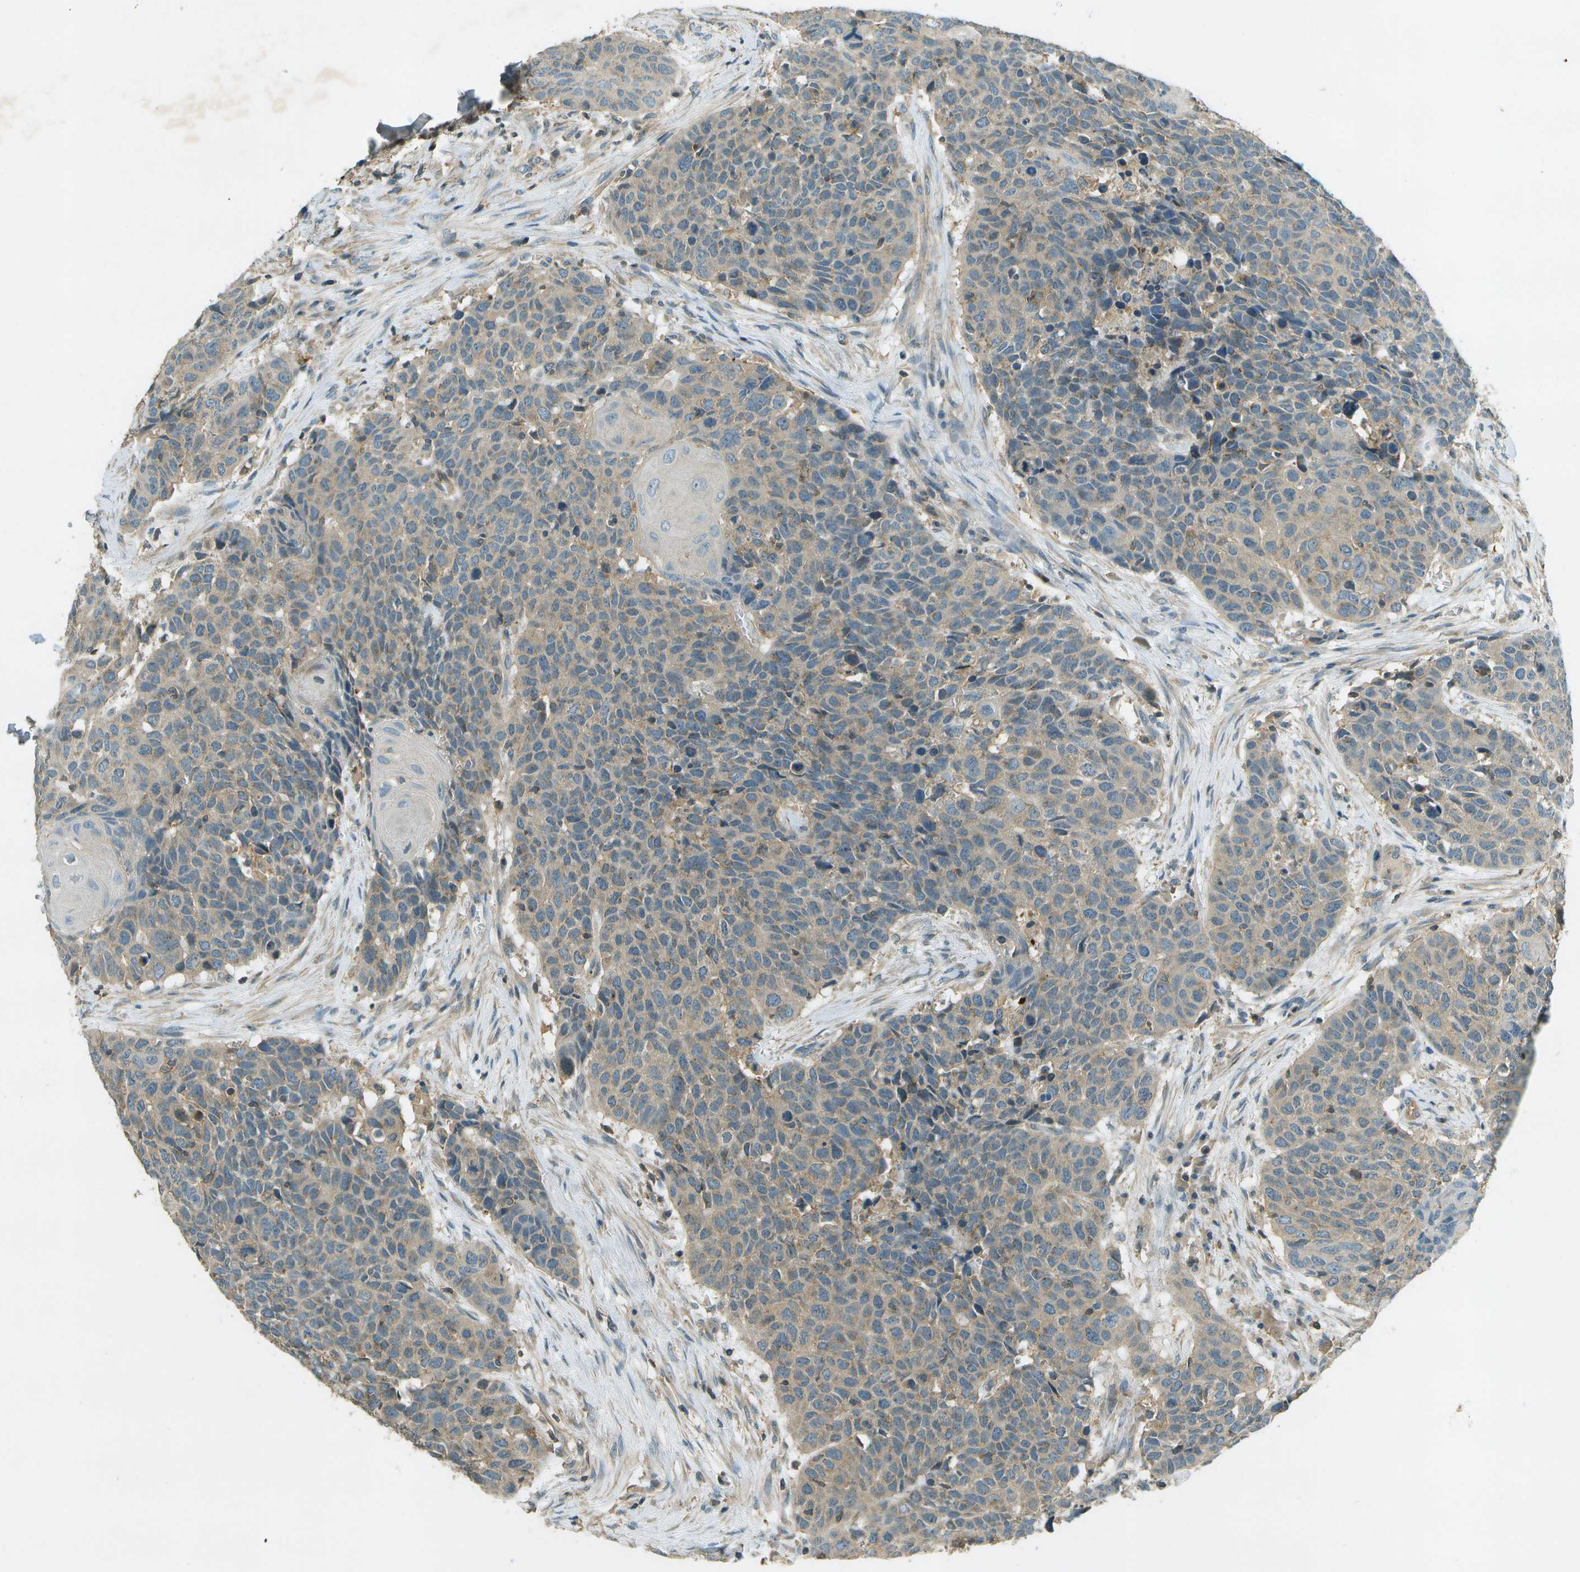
{"staining": {"intensity": "weak", "quantity": "25%-75%", "location": "cytoplasmic/membranous"}, "tissue": "head and neck cancer", "cell_type": "Tumor cells", "image_type": "cancer", "snomed": [{"axis": "morphology", "description": "Squamous cell carcinoma, NOS"}, {"axis": "topography", "description": "Head-Neck"}], "caption": "This is an image of IHC staining of head and neck cancer, which shows weak positivity in the cytoplasmic/membranous of tumor cells.", "gene": "NUDT4", "patient": {"sex": "male", "age": 66}}